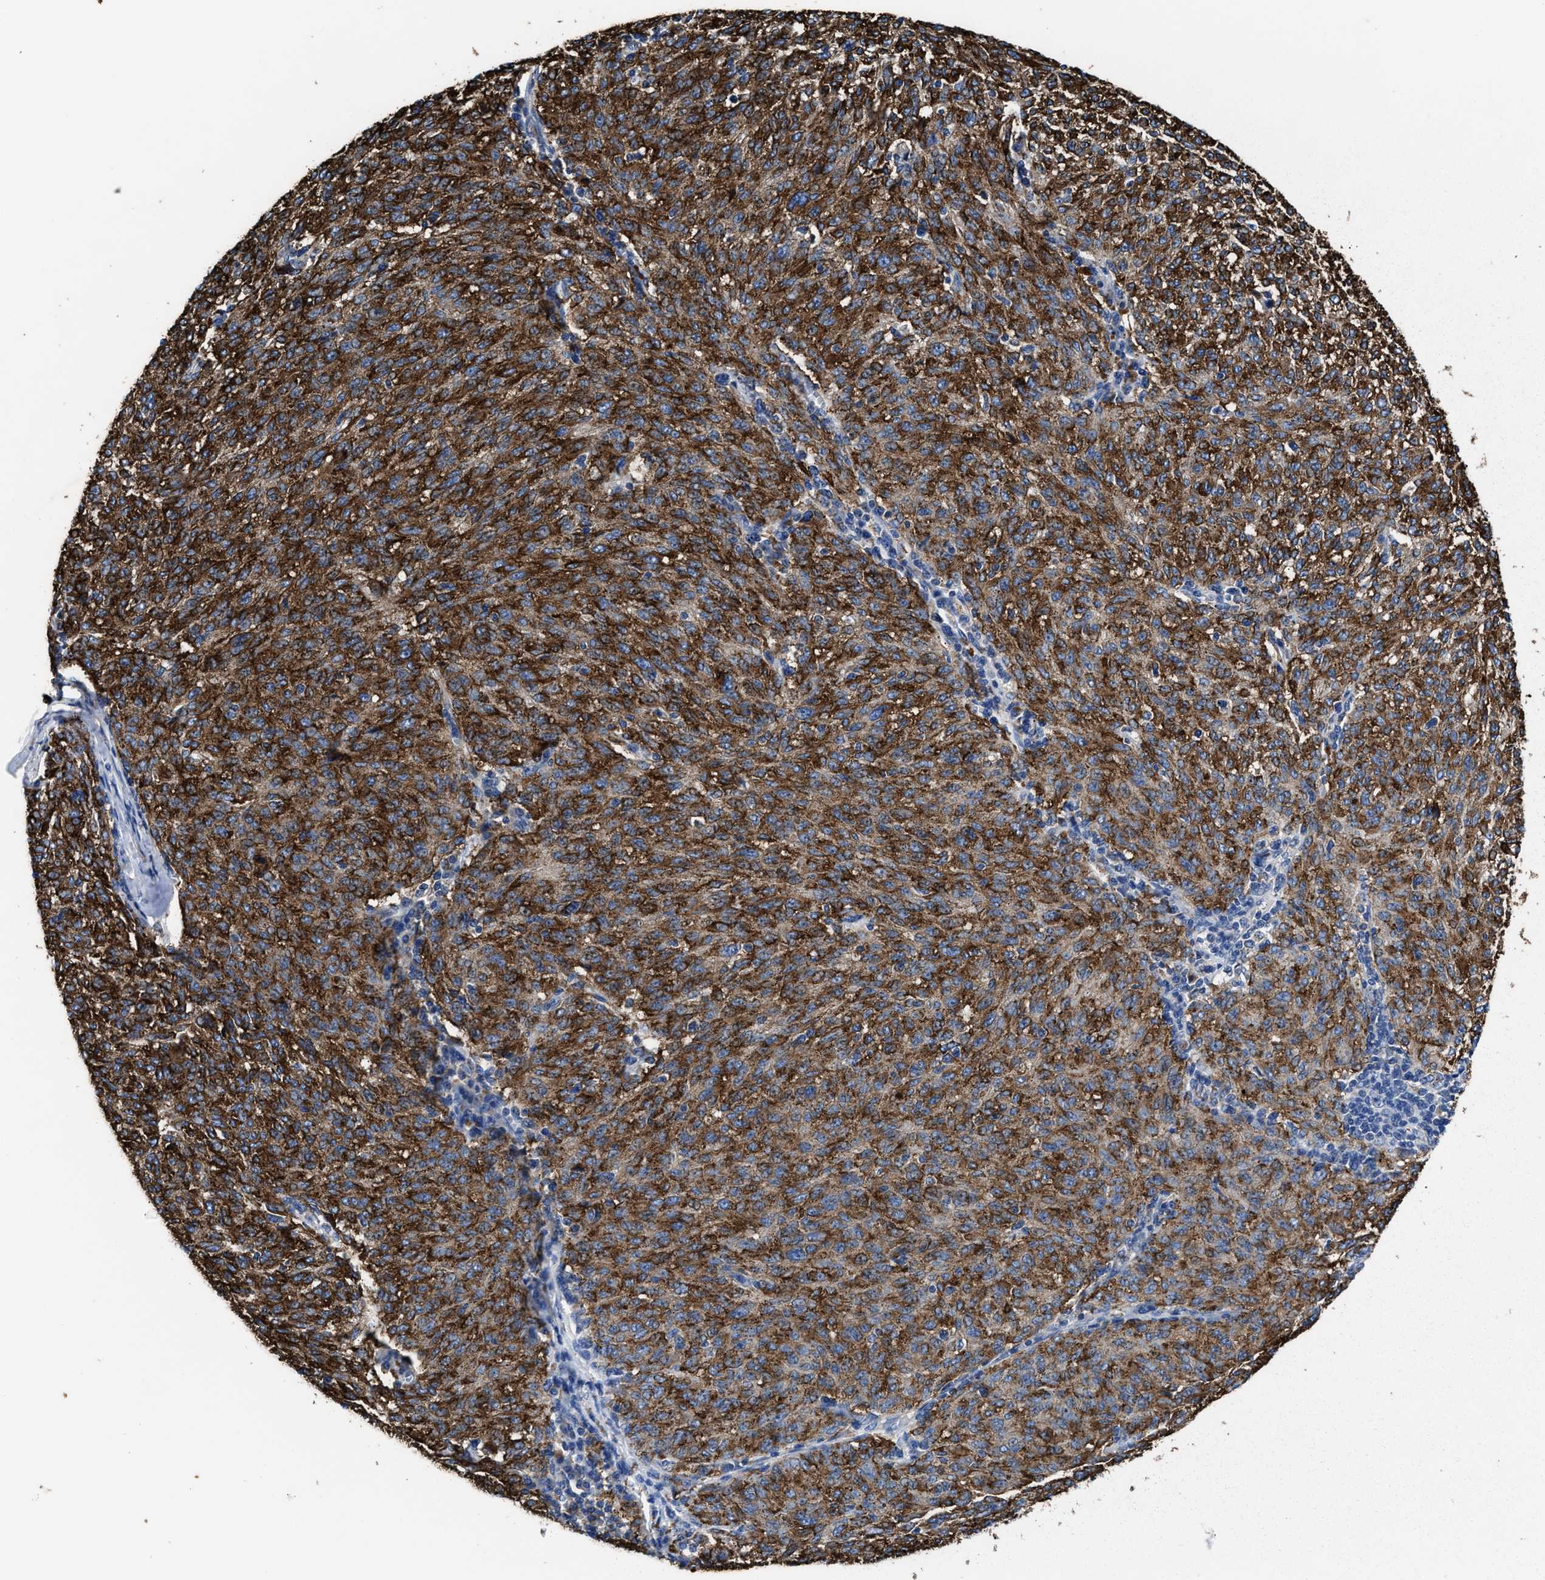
{"staining": {"intensity": "strong", "quantity": ">75%", "location": "cytoplasmic/membranous"}, "tissue": "melanoma", "cell_type": "Tumor cells", "image_type": "cancer", "snomed": [{"axis": "morphology", "description": "Malignant melanoma, NOS"}, {"axis": "topography", "description": "Skin"}], "caption": "Brown immunohistochemical staining in melanoma displays strong cytoplasmic/membranous expression in about >75% of tumor cells. The staining was performed using DAB (3,3'-diaminobenzidine), with brown indicating positive protein expression. Nuclei are stained blue with hematoxylin.", "gene": "TMEM30A", "patient": {"sex": "female", "age": 72}}